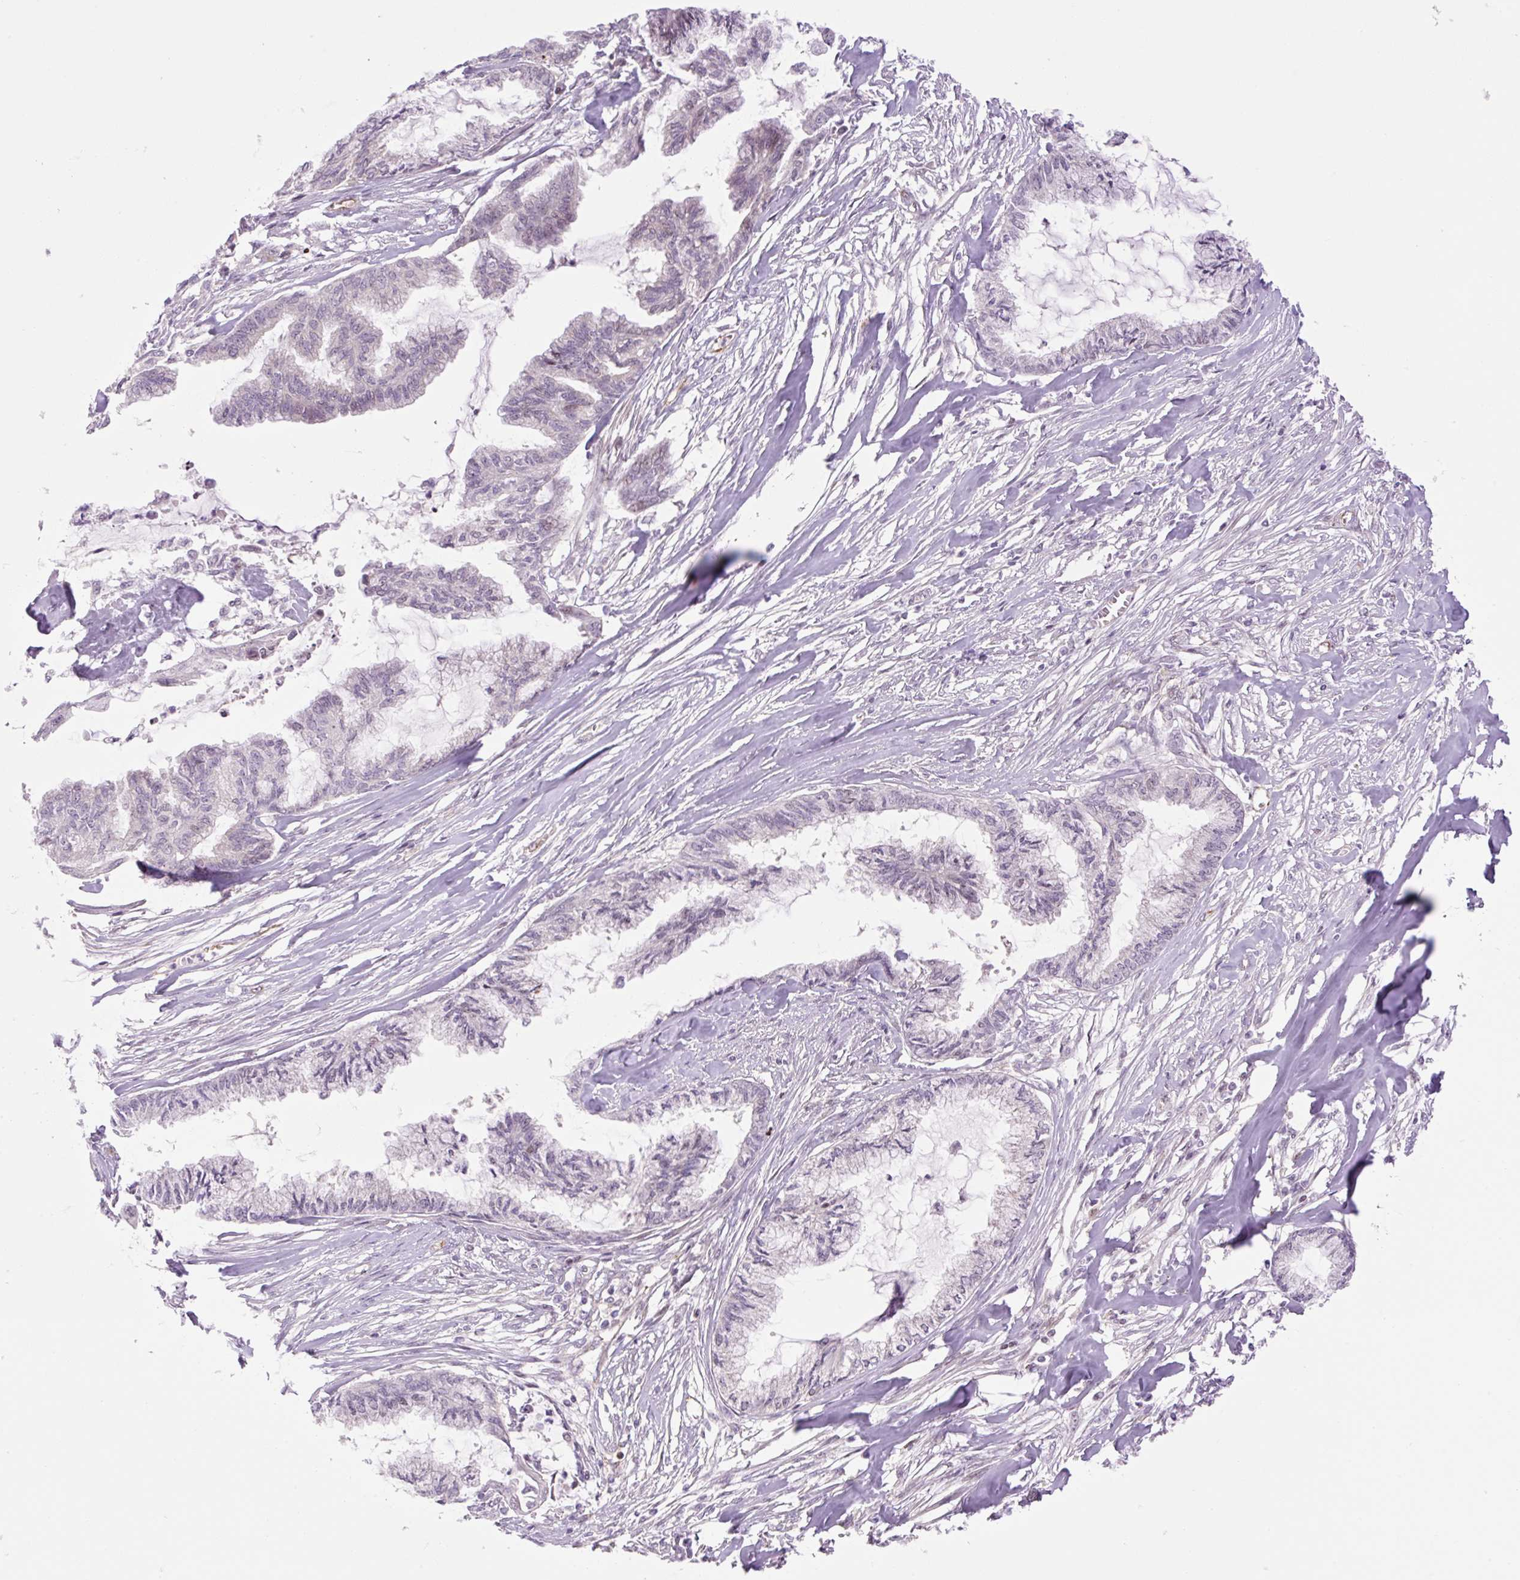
{"staining": {"intensity": "negative", "quantity": "none", "location": "none"}, "tissue": "endometrial cancer", "cell_type": "Tumor cells", "image_type": "cancer", "snomed": [{"axis": "morphology", "description": "Adenocarcinoma, NOS"}, {"axis": "topography", "description": "Endometrium"}], "caption": "Adenocarcinoma (endometrial) stained for a protein using immunohistochemistry (IHC) reveals no positivity tumor cells.", "gene": "ZNF417", "patient": {"sex": "female", "age": 86}}